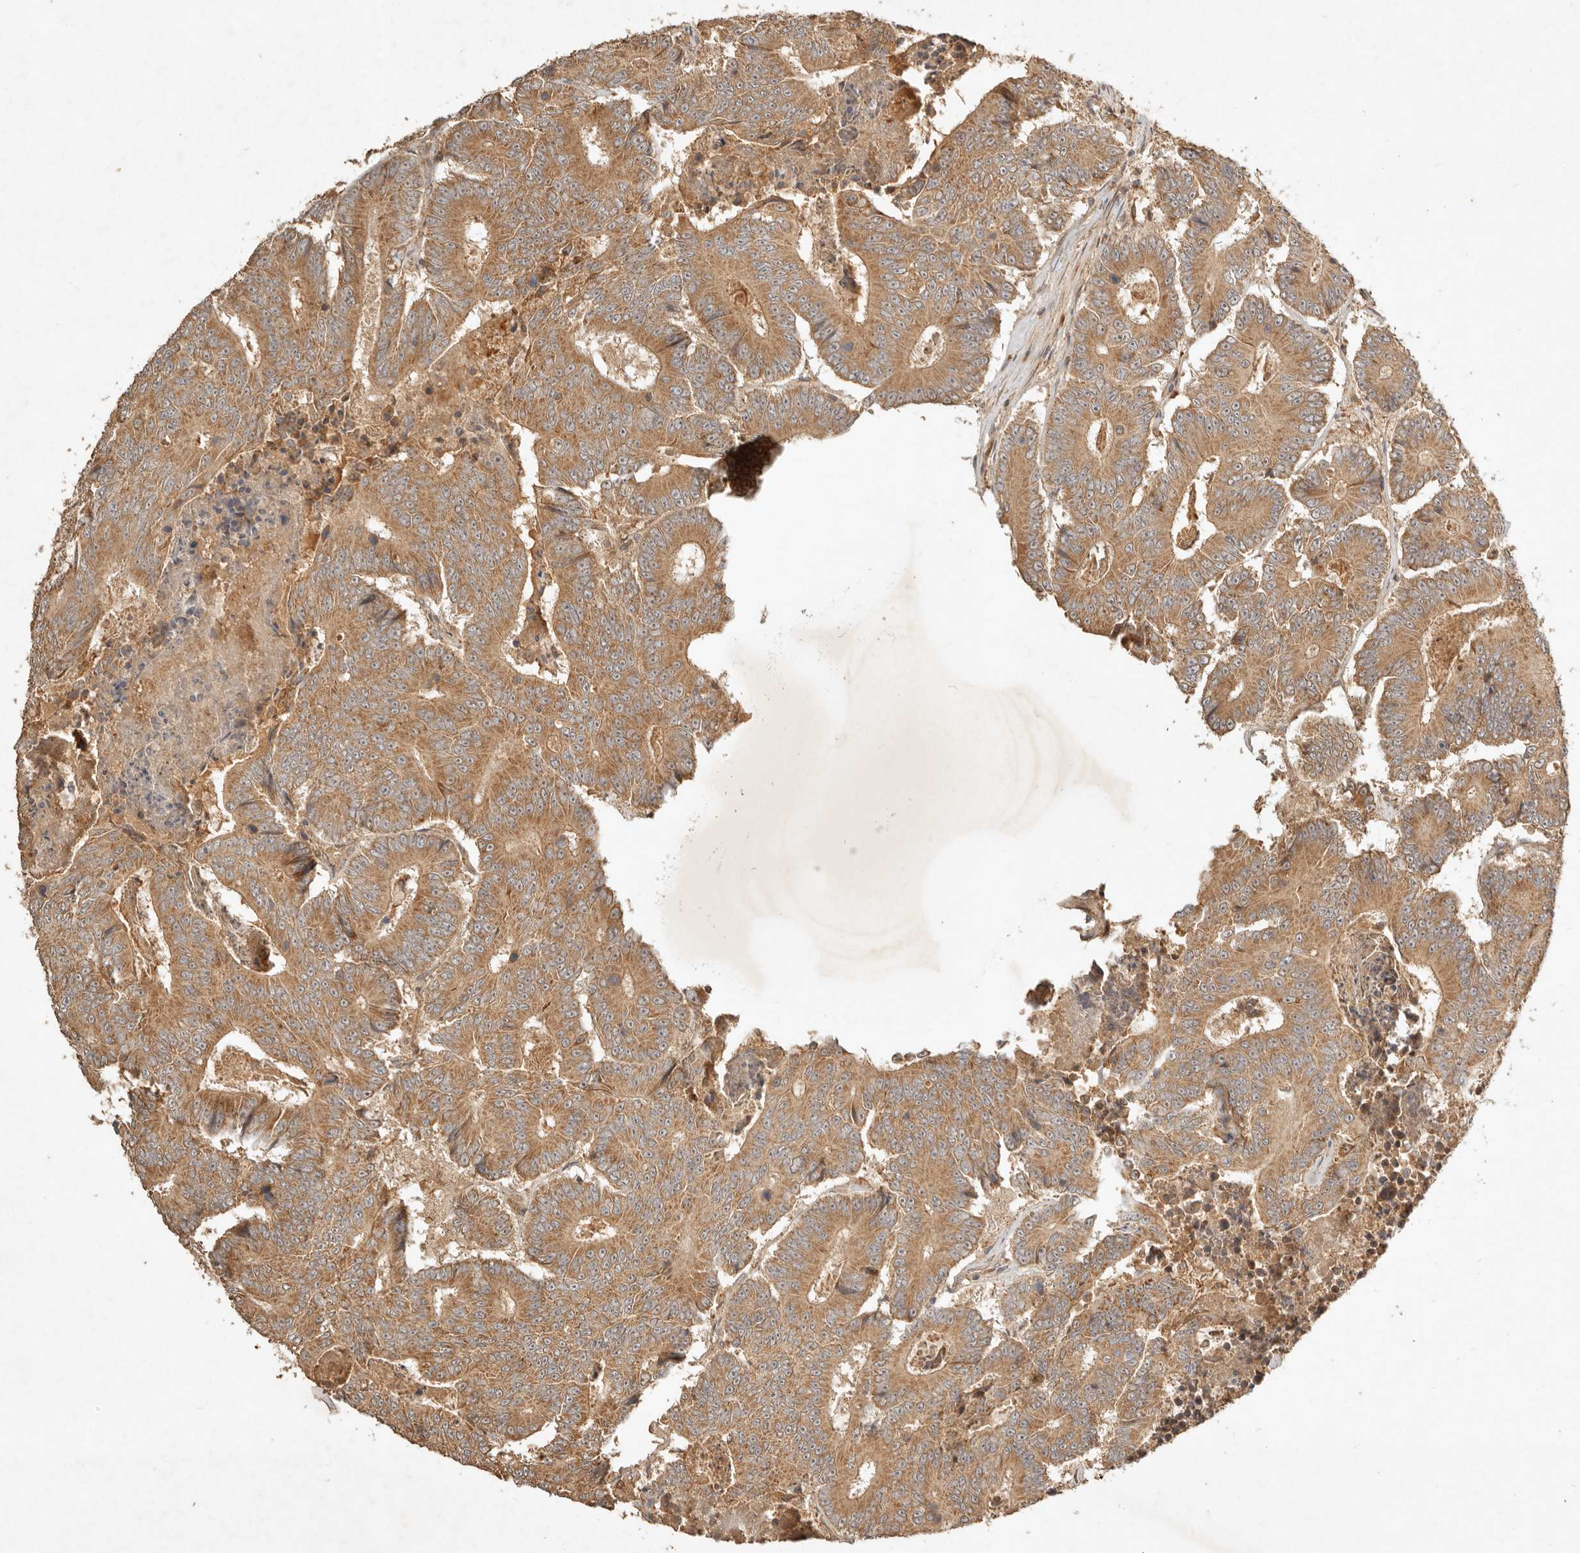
{"staining": {"intensity": "moderate", "quantity": ">75%", "location": "cytoplasmic/membranous"}, "tissue": "colorectal cancer", "cell_type": "Tumor cells", "image_type": "cancer", "snomed": [{"axis": "morphology", "description": "Adenocarcinoma, NOS"}, {"axis": "topography", "description": "Colon"}], "caption": "Immunohistochemistry histopathology image of colorectal cancer (adenocarcinoma) stained for a protein (brown), which exhibits medium levels of moderate cytoplasmic/membranous staining in about >75% of tumor cells.", "gene": "CLEC4C", "patient": {"sex": "male", "age": 83}}